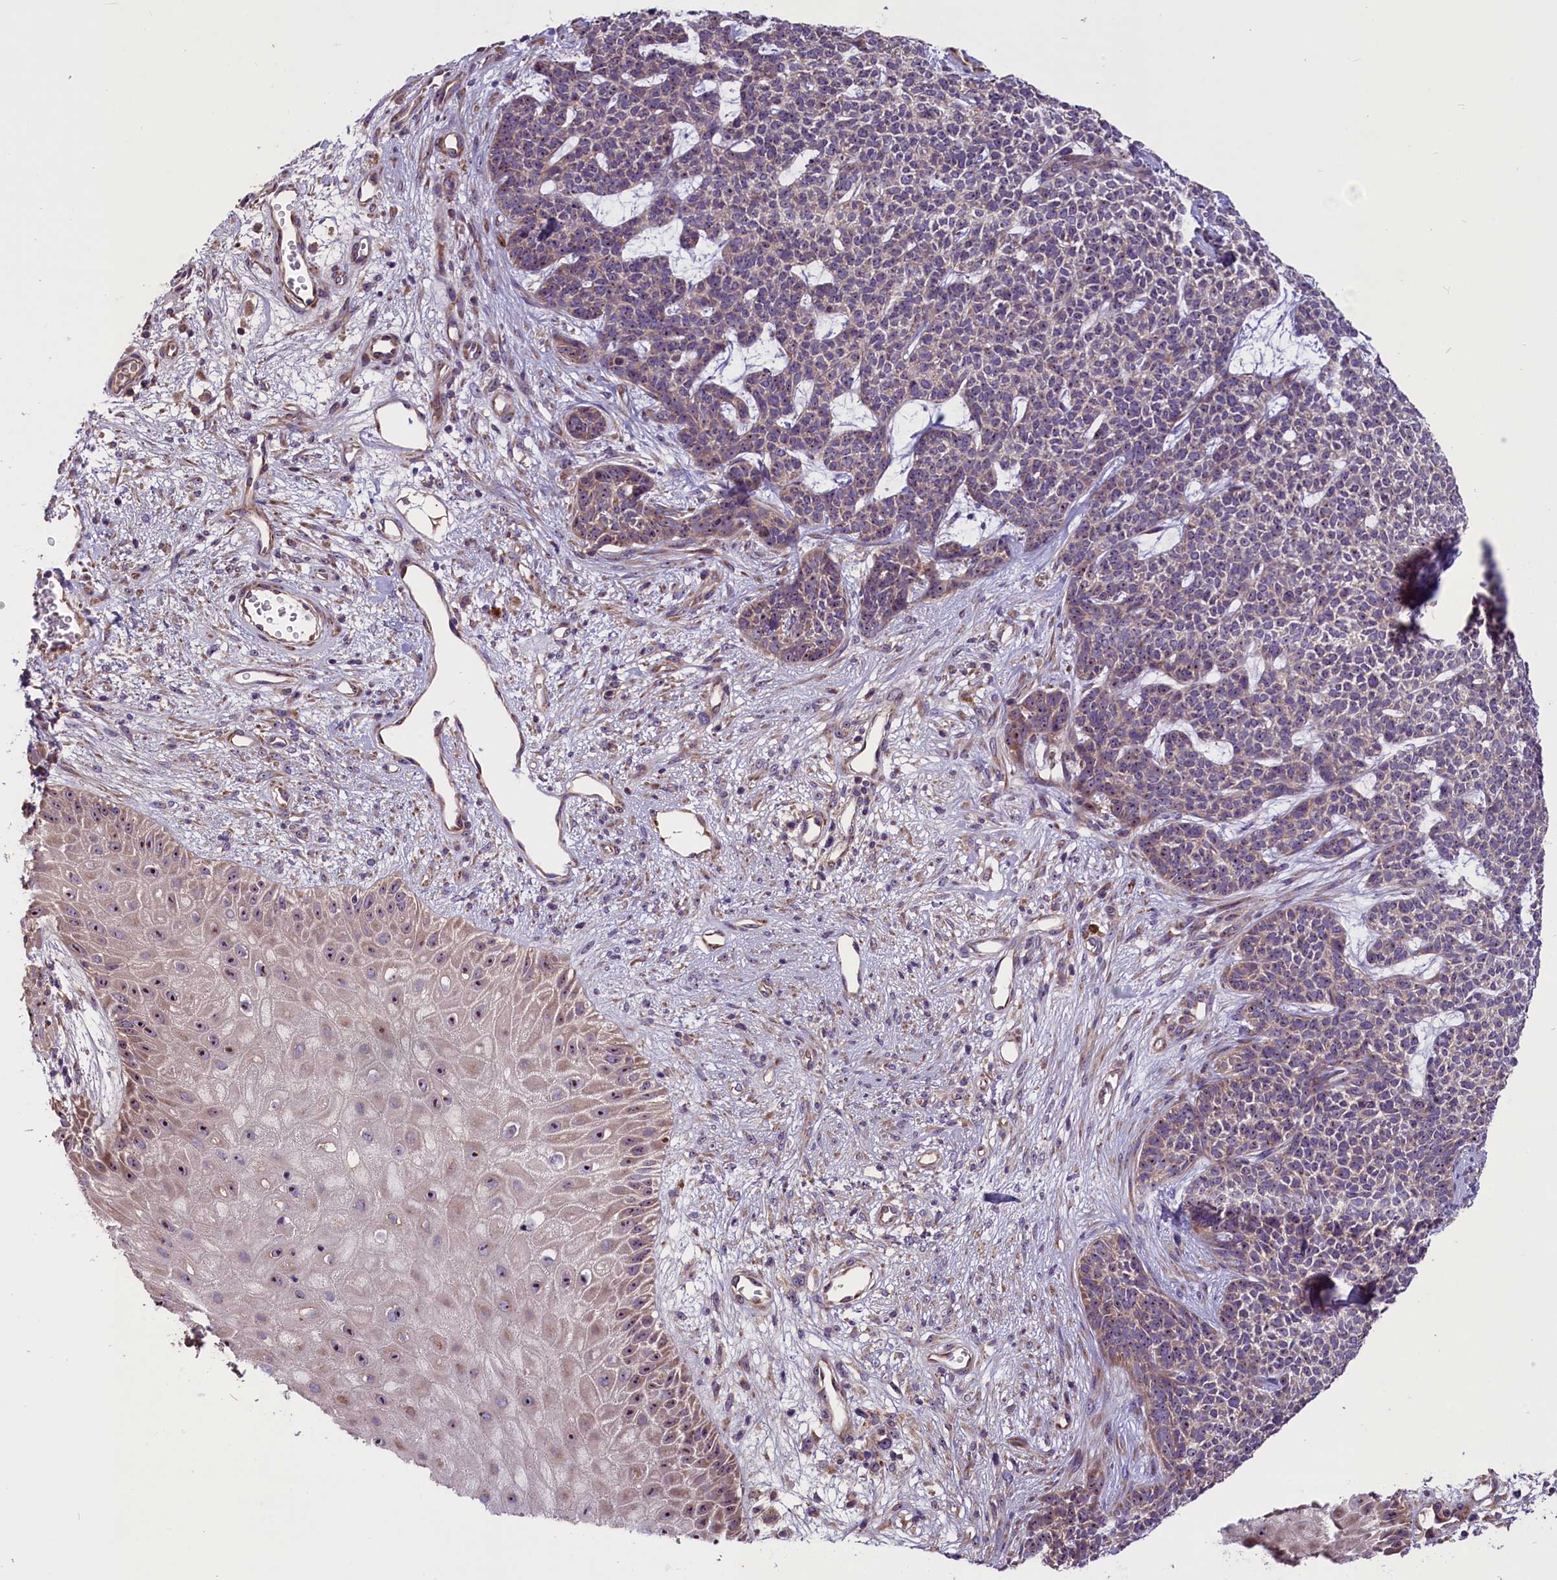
{"staining": {"intensity": "weak", "quantity": "<25%", "location": "cytoplasmic/membranous,nuclear"}, "tissue": "skin cancer", "cell_type": "Tumor cells", "image_type": "cancer", "snomed": [{"axis": "morphology", "description": "Basal cell carcinoma"}, {"axis": "topography", "description": "Skin"}], "caption": "Immunohistochemistry (IHC) micrograph of neoplastic tissue: human skin cancer stained with DAB (3,3'-diaminobenzidine) demonstrates no significant protein staining in tumor cells.", "gene": "FRY", "patient": {"sex": "female", "age": 84}}